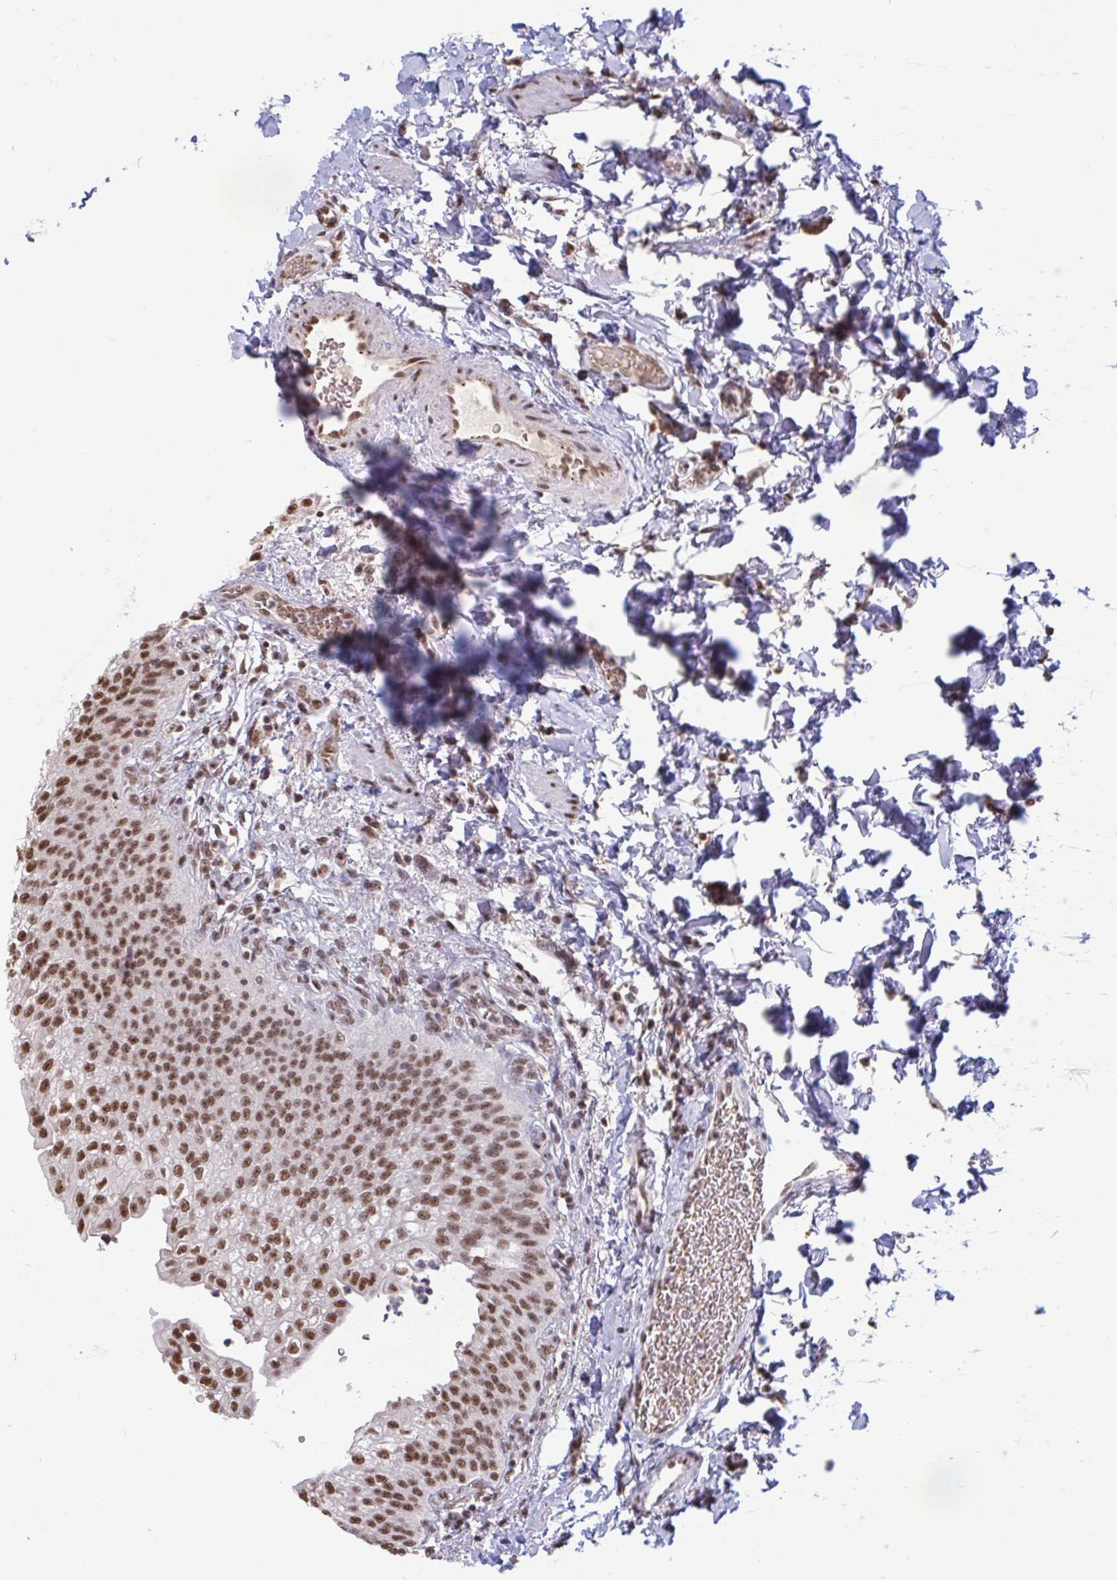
{"staining": {"intensity": "moderate", "quantity": ">75%", "location": "nuclear"}, "tissue": "urinary bladder", "cell_type": "Urothelial cells", "image_type": "normal", "snomed": [{"axis": "morphology", "description": "Normal tissue, NOS"}, {"axis": "topography", "description": "Urinary bladder"}, {"axis": "topography", "description": "Peripheral nerve tissue"}], "caption": "Protein analysis of normal urinary bladder displays moderate nuclear staining in approximately >75% of urothelial cells. Nuclei are stained in blue.", "gene": "PUF60", "patient": {"sex": "female", "age": 60}}